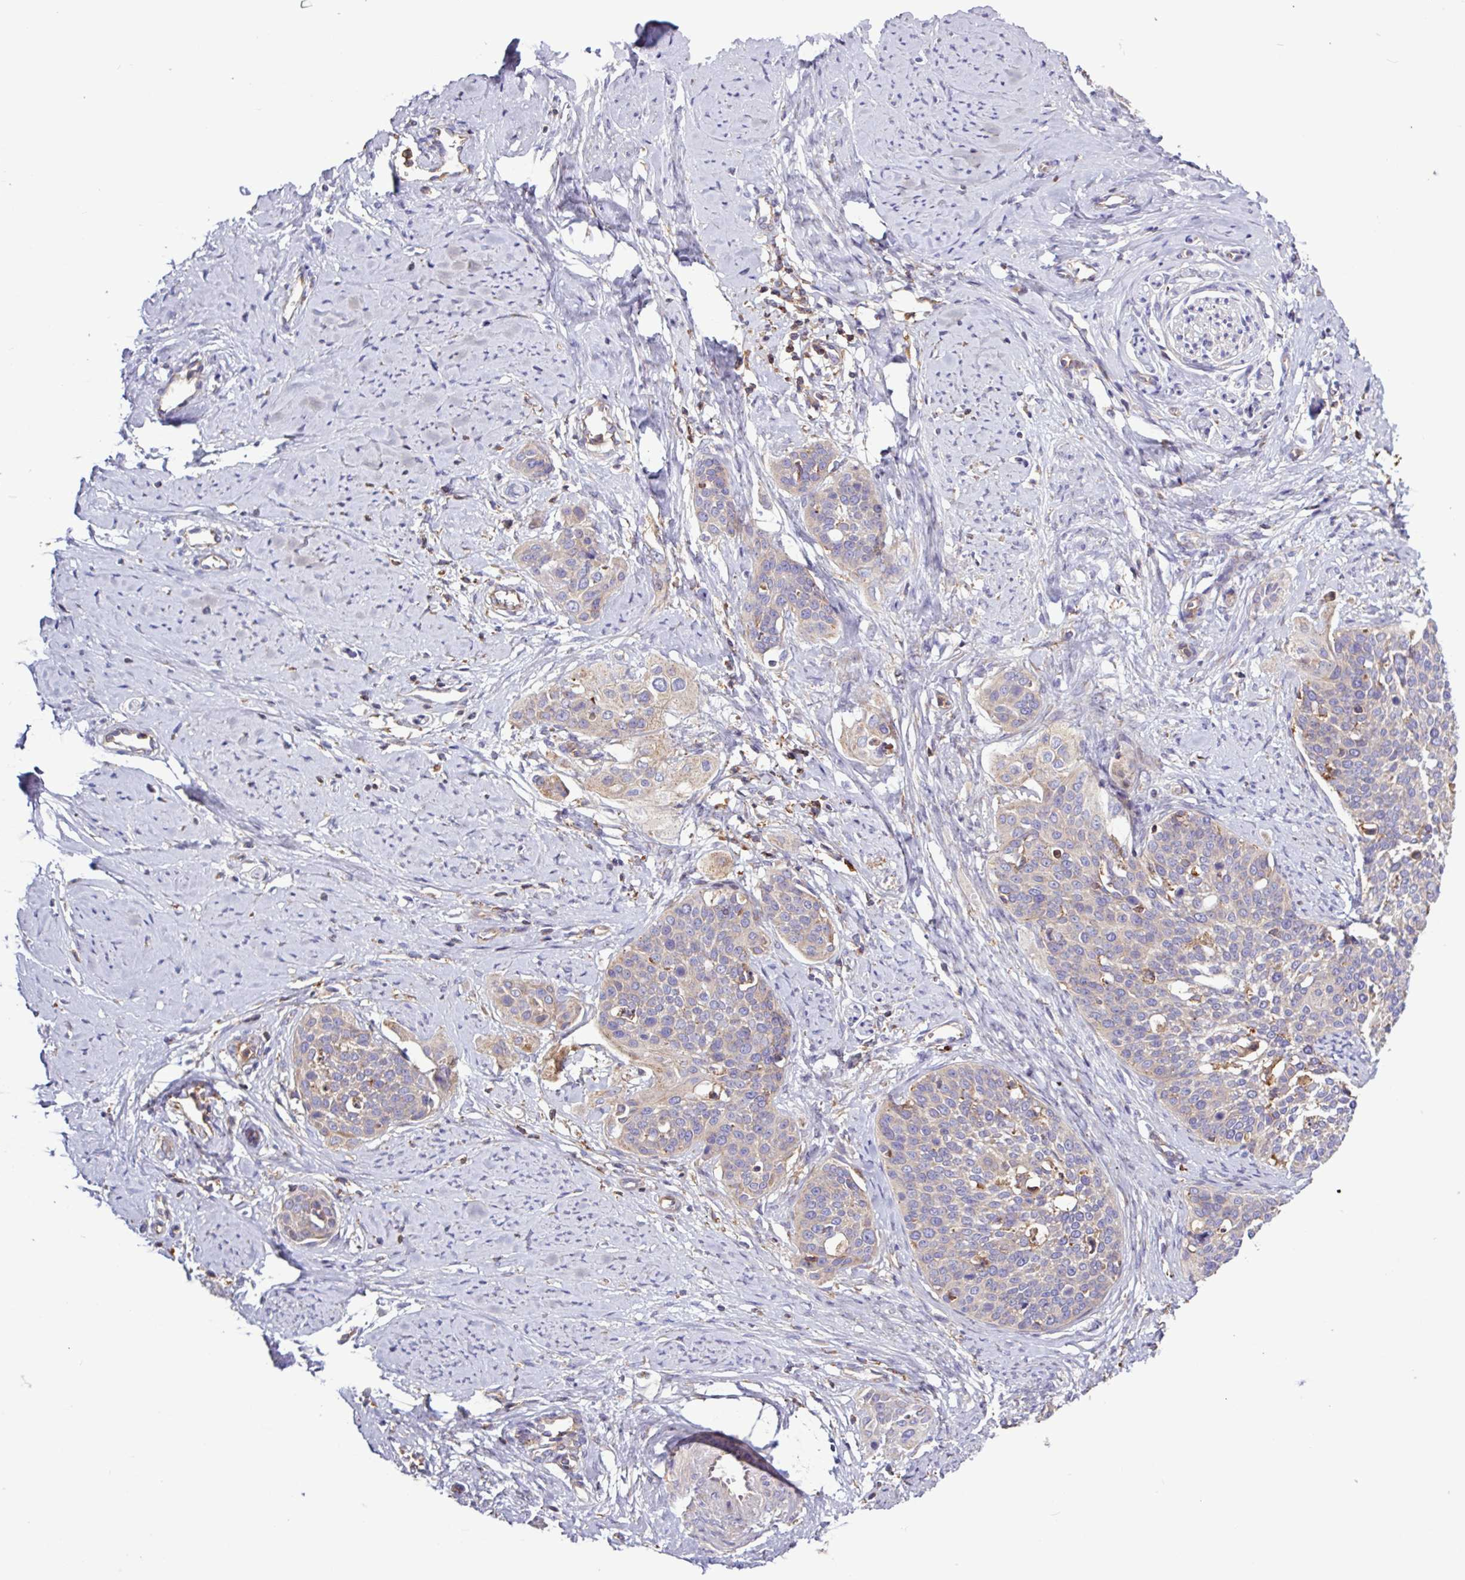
{"staining": {"intensity": "negative", "quantity": "none", "location": "none"}, "tissue": "cervical cancer", "cell_type": "Tumor cells", "image_type": "cancer", "snomed": [{"axis": "morphology", "description": "Squamous cell carcinoma, NOS"}, {"axis": "topography", "description": "Cervix"}], "caption": "Immunohistochemistry photomicrograph of human cervical cancer stained for a protein (brown), which exhibits no positivity in tumor cells.", "gene": "ACTR3", "patient": {"sex": "female", "age": 44}}